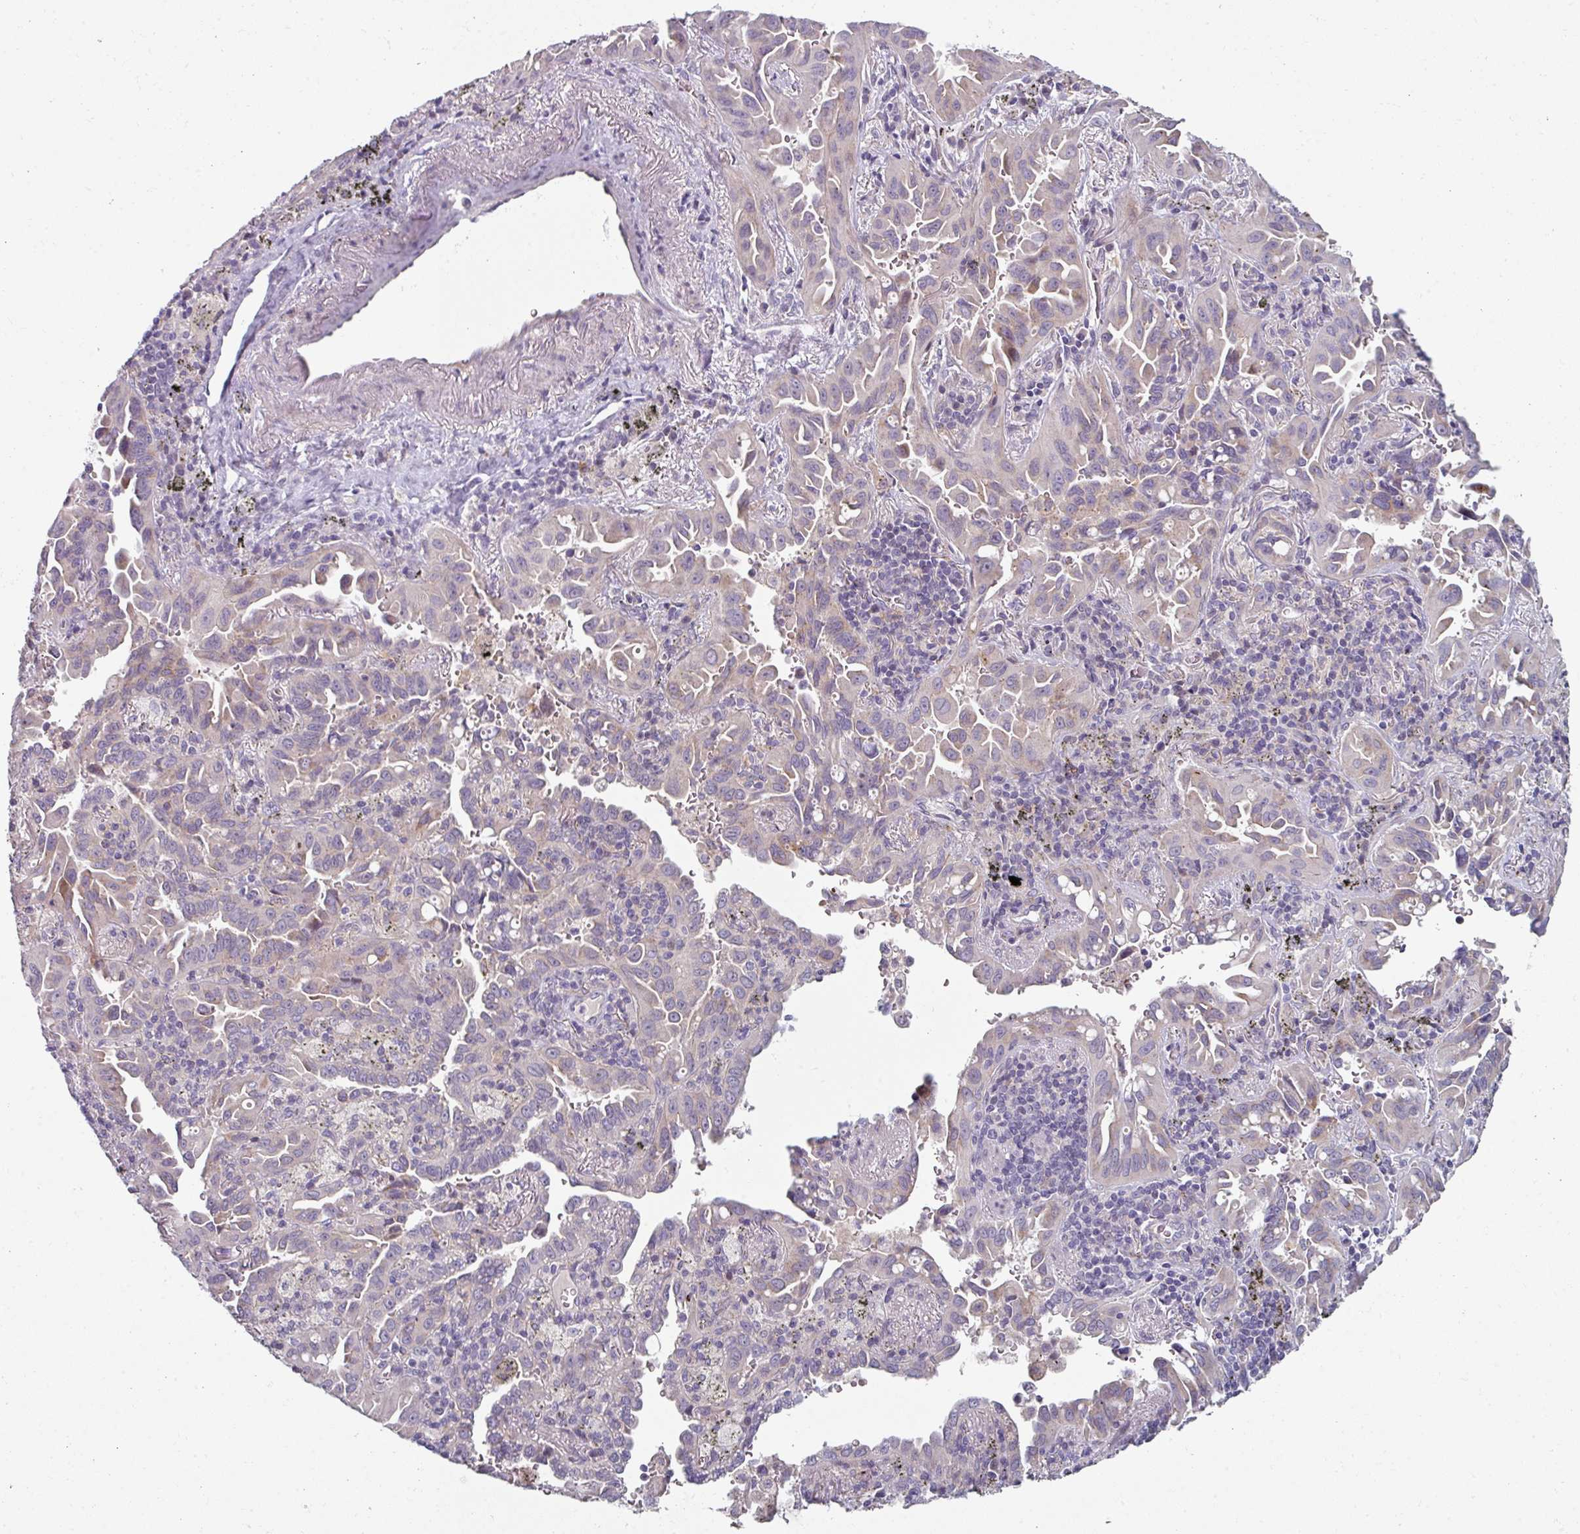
{"staining": {"intensity": "negative", "quantity": "none", "location": "none"}, "tissue": "lung cancer", "cell_type": "Tumor cells", "image_type": "cancer", "snomed": [{"axis": "morphology", "description": "Adenocarcinoma, NOS"}, {"axis": "topography", "description": "Lung"}], "caption": "IHC image of human lung cancer stained for a protein (brown), which reveals no expression in tumor cells.", "gene": "WSB2", "patient": {"sex": "male", "age": 68}}